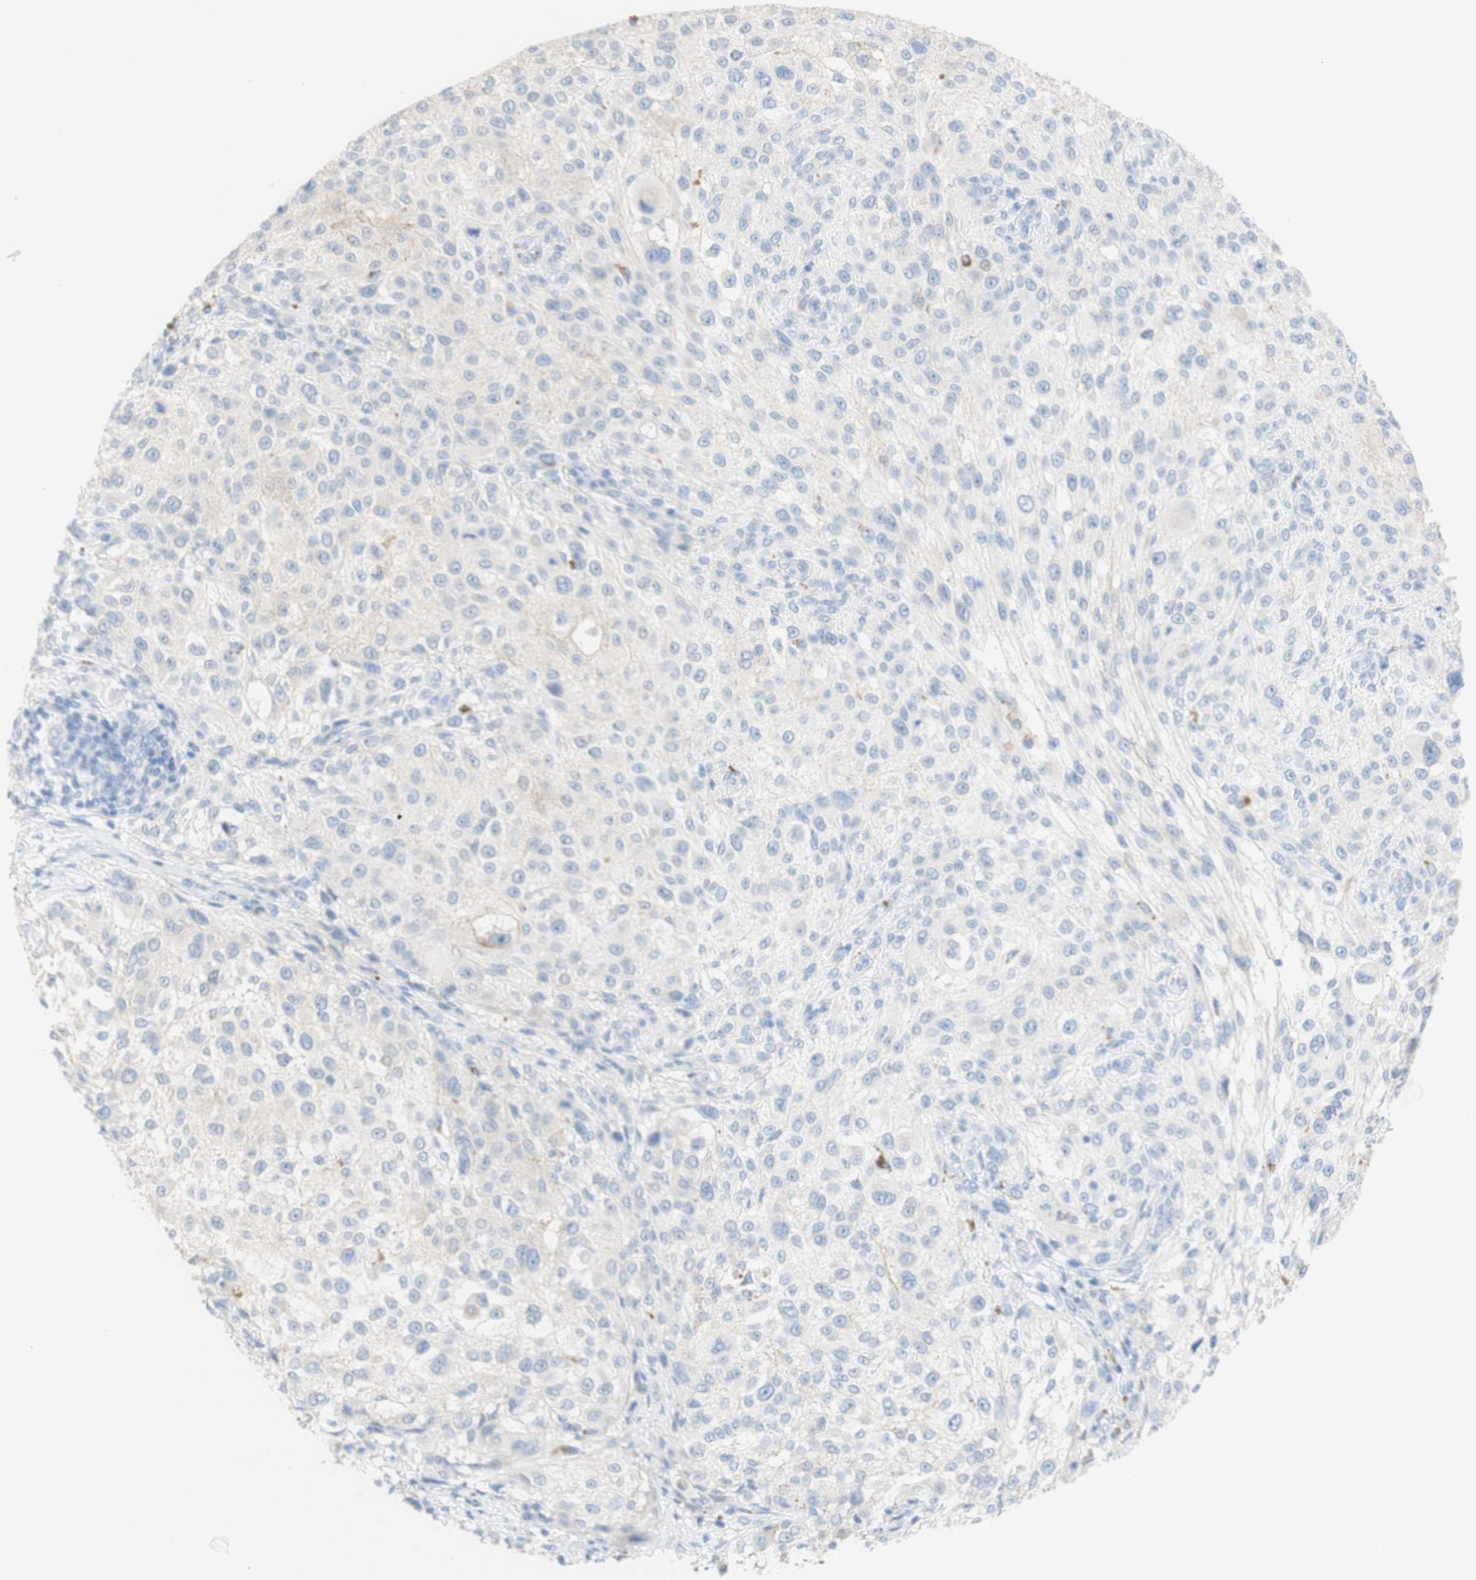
{"staining": {"intensity": "negative", "quantity": "none", "location": "none"}, "tissue": "melanoma", "cell_type": "Tumor cells", "image_type": "cancer", "snomed": [{"axis": "morphology", "description": "Necrosis, NOS"}, {"axis": "morphology", "description": "Malignant melanoma, NOS"}, {"axis": "topography", "description": "Skin"}], "caption": "The micrograph displays no significant expression in tumor cells of malignant melanoma.", "gene": "DSC2", "patient": {"sex": "female", "age": 87}}